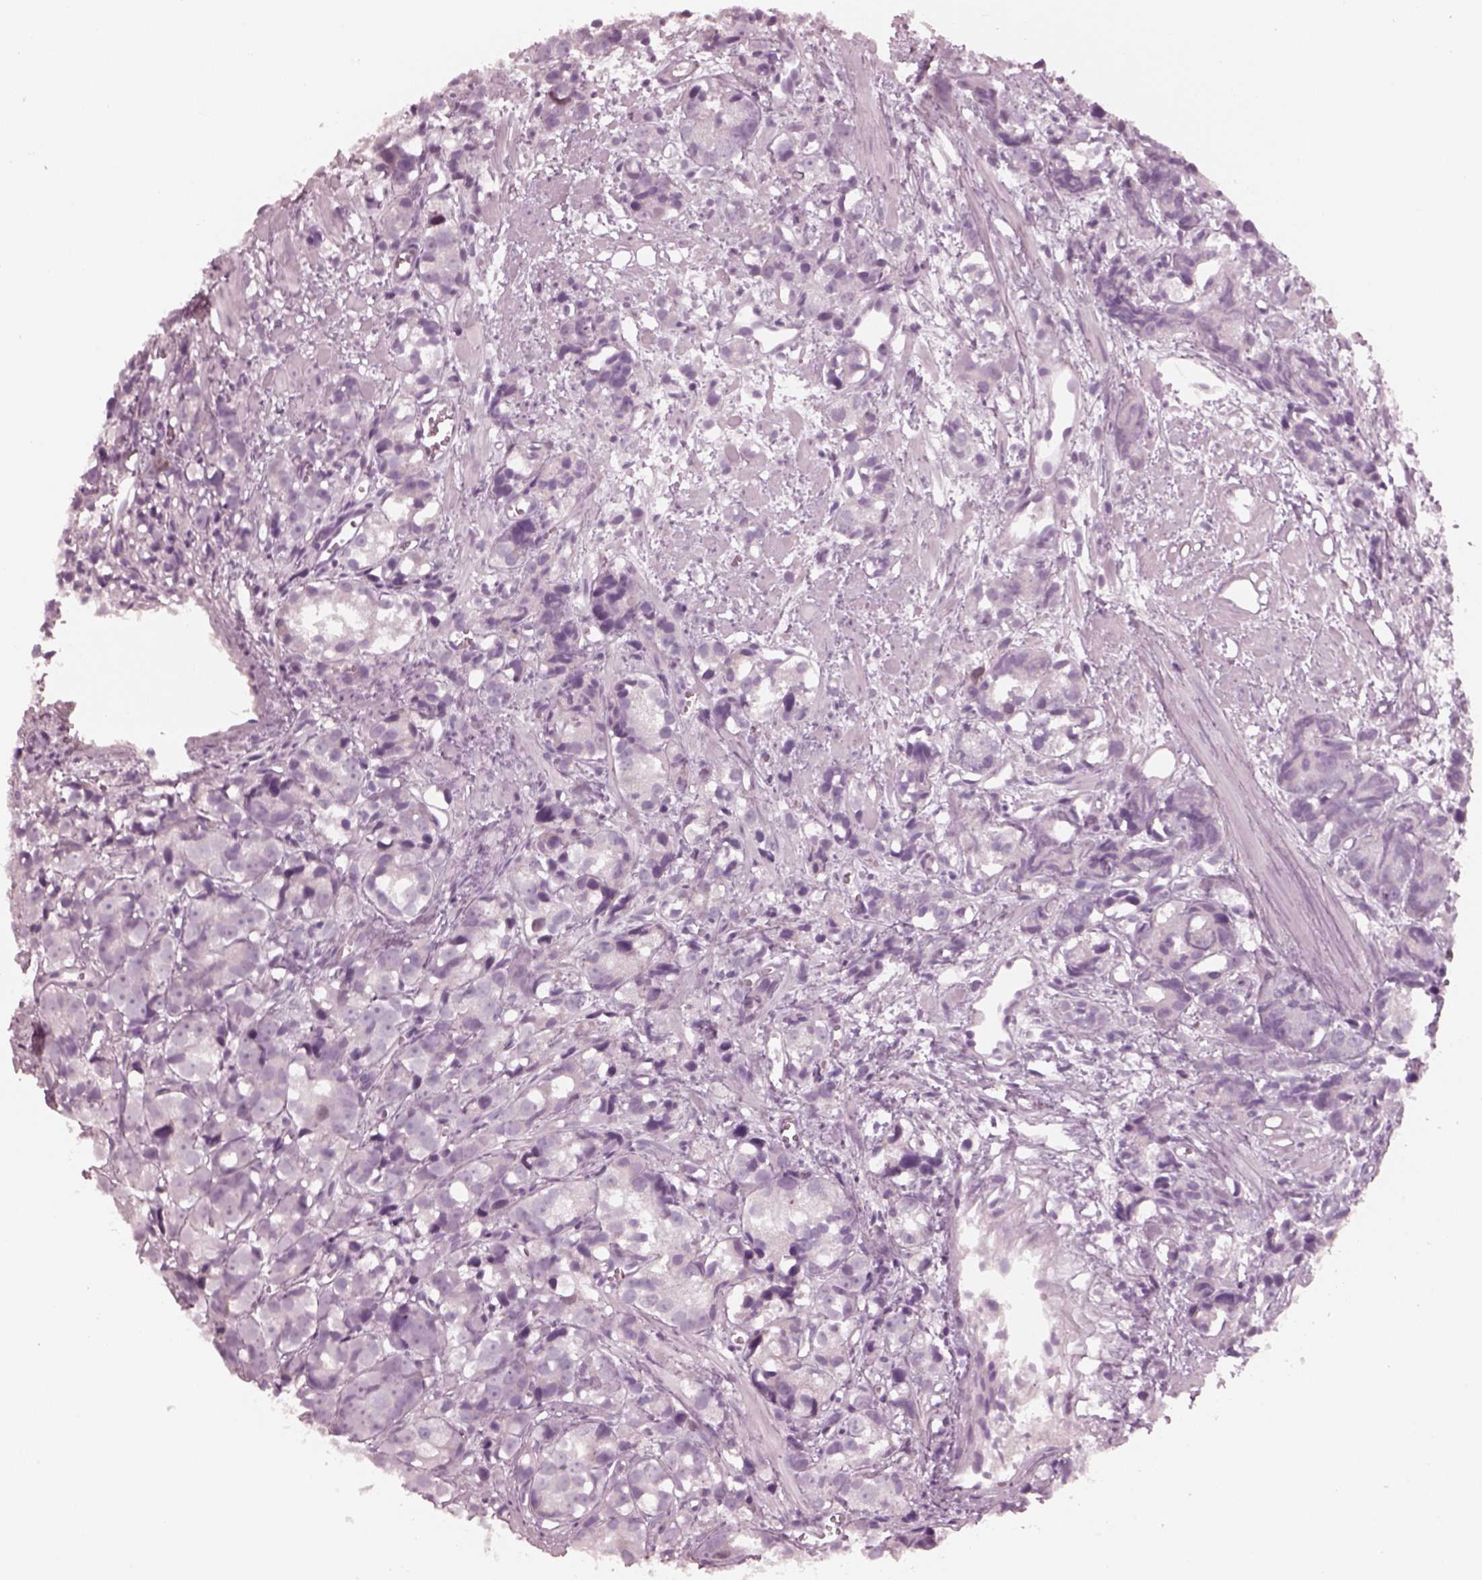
{"staining": {"intensity": "negative", "quantity": "none", "location": "none"}, "tissue": "prostate cancer", "cell_type": "Tumor cells", "image_type": "cancer", "snomed": [{"axis": "morphology", "description": "Adenocarcinoma, High grade"}, {"axis": "topography", "description": "Prostate"}], "caption": "There is no significant positivity in tumor cells of prostate cancer.", "gene": "KRTAP24-1", "patient": {"sex": "male", "age": 77}}